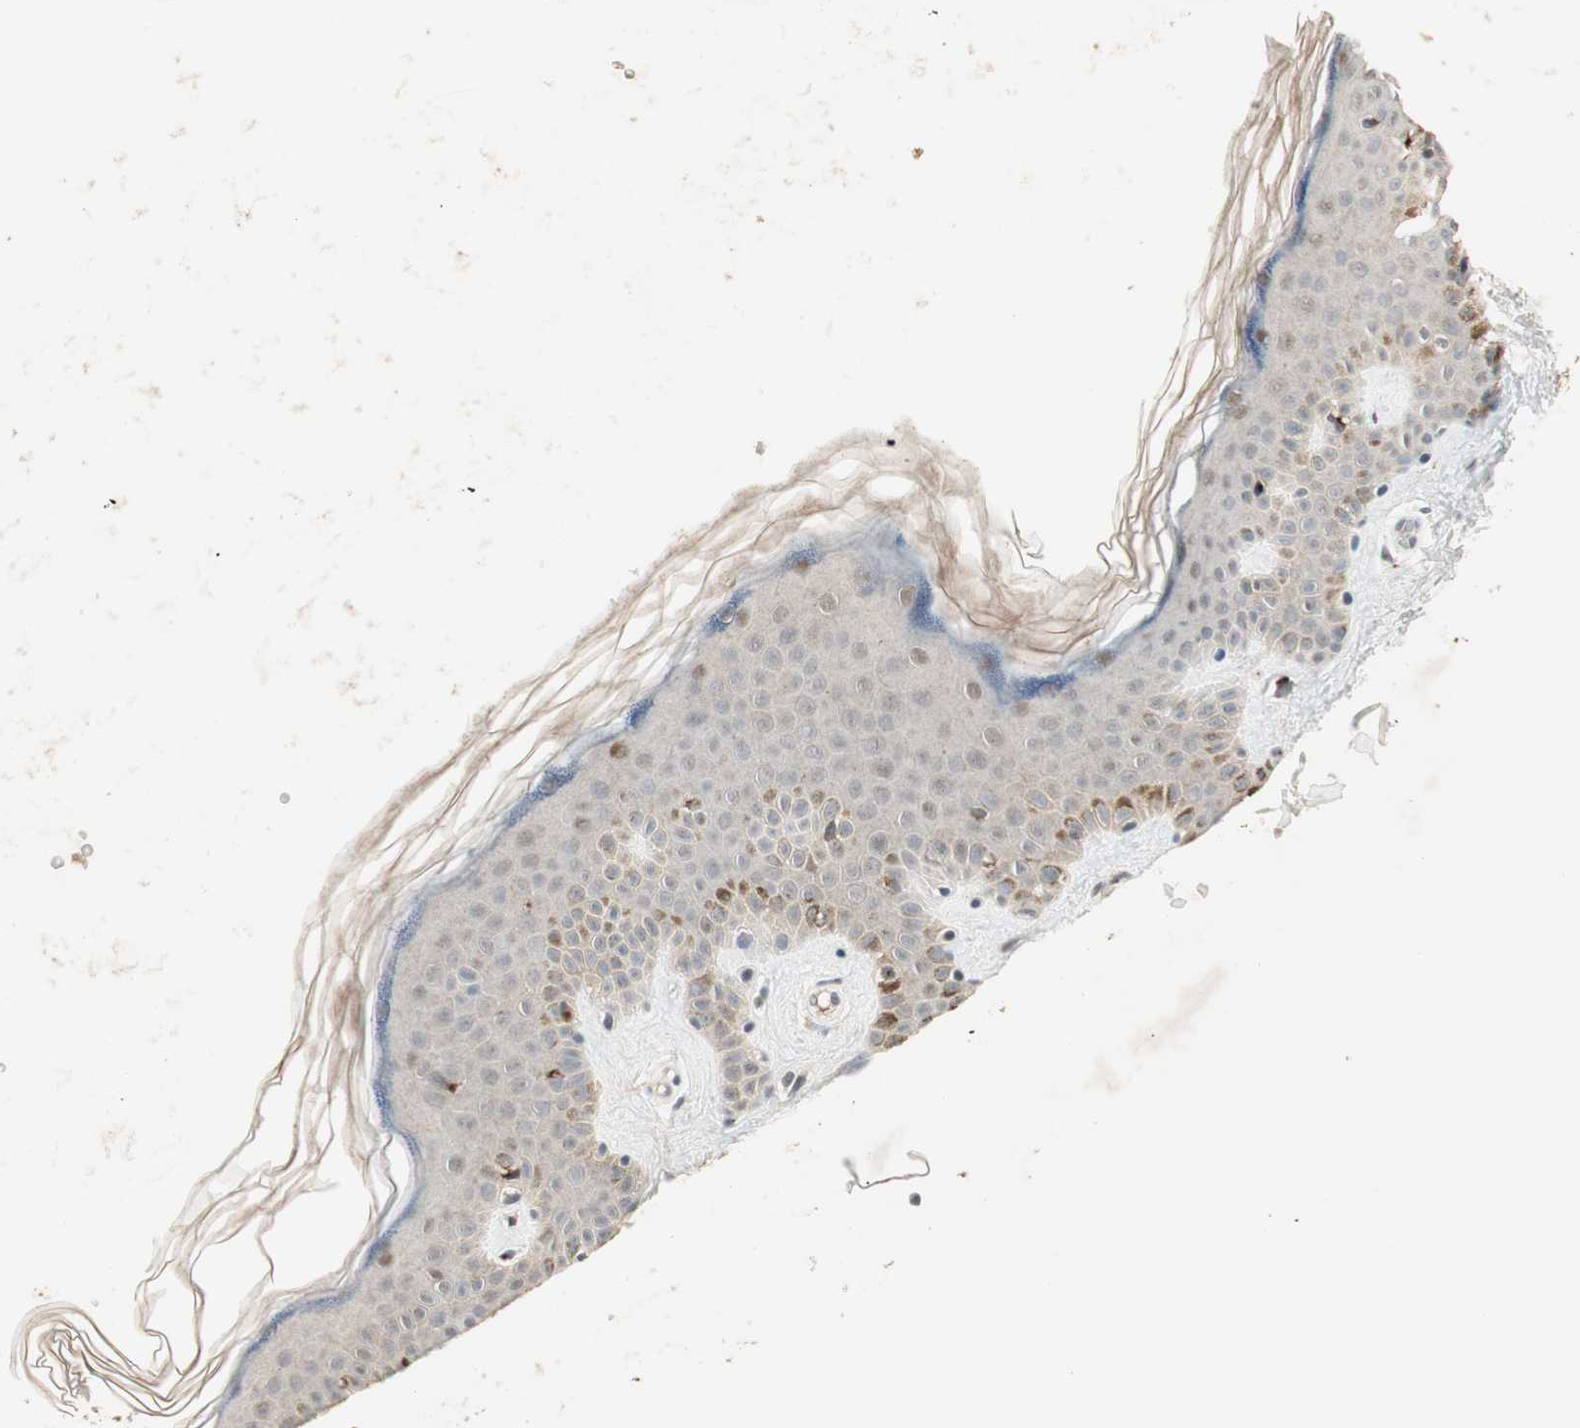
{"staining": {"intensity": "negative", "quantity": "none", "location": "none"}, "tissue": "skin", "cell_type": "Fibroblasts", "image_type": "normal", "snomed": [{"axis": "morphology", "description": "Normal tissue, NOS"}, {"axis": "topography", "description": "Skin"}], "caption": "An immunohistochemistry (IHC) photomicrograph of benign skin is shown. There is no staining in fibroblasts of skin.", "gene": "RNGTT", "patient": {"sex": "male", "age": 67}}